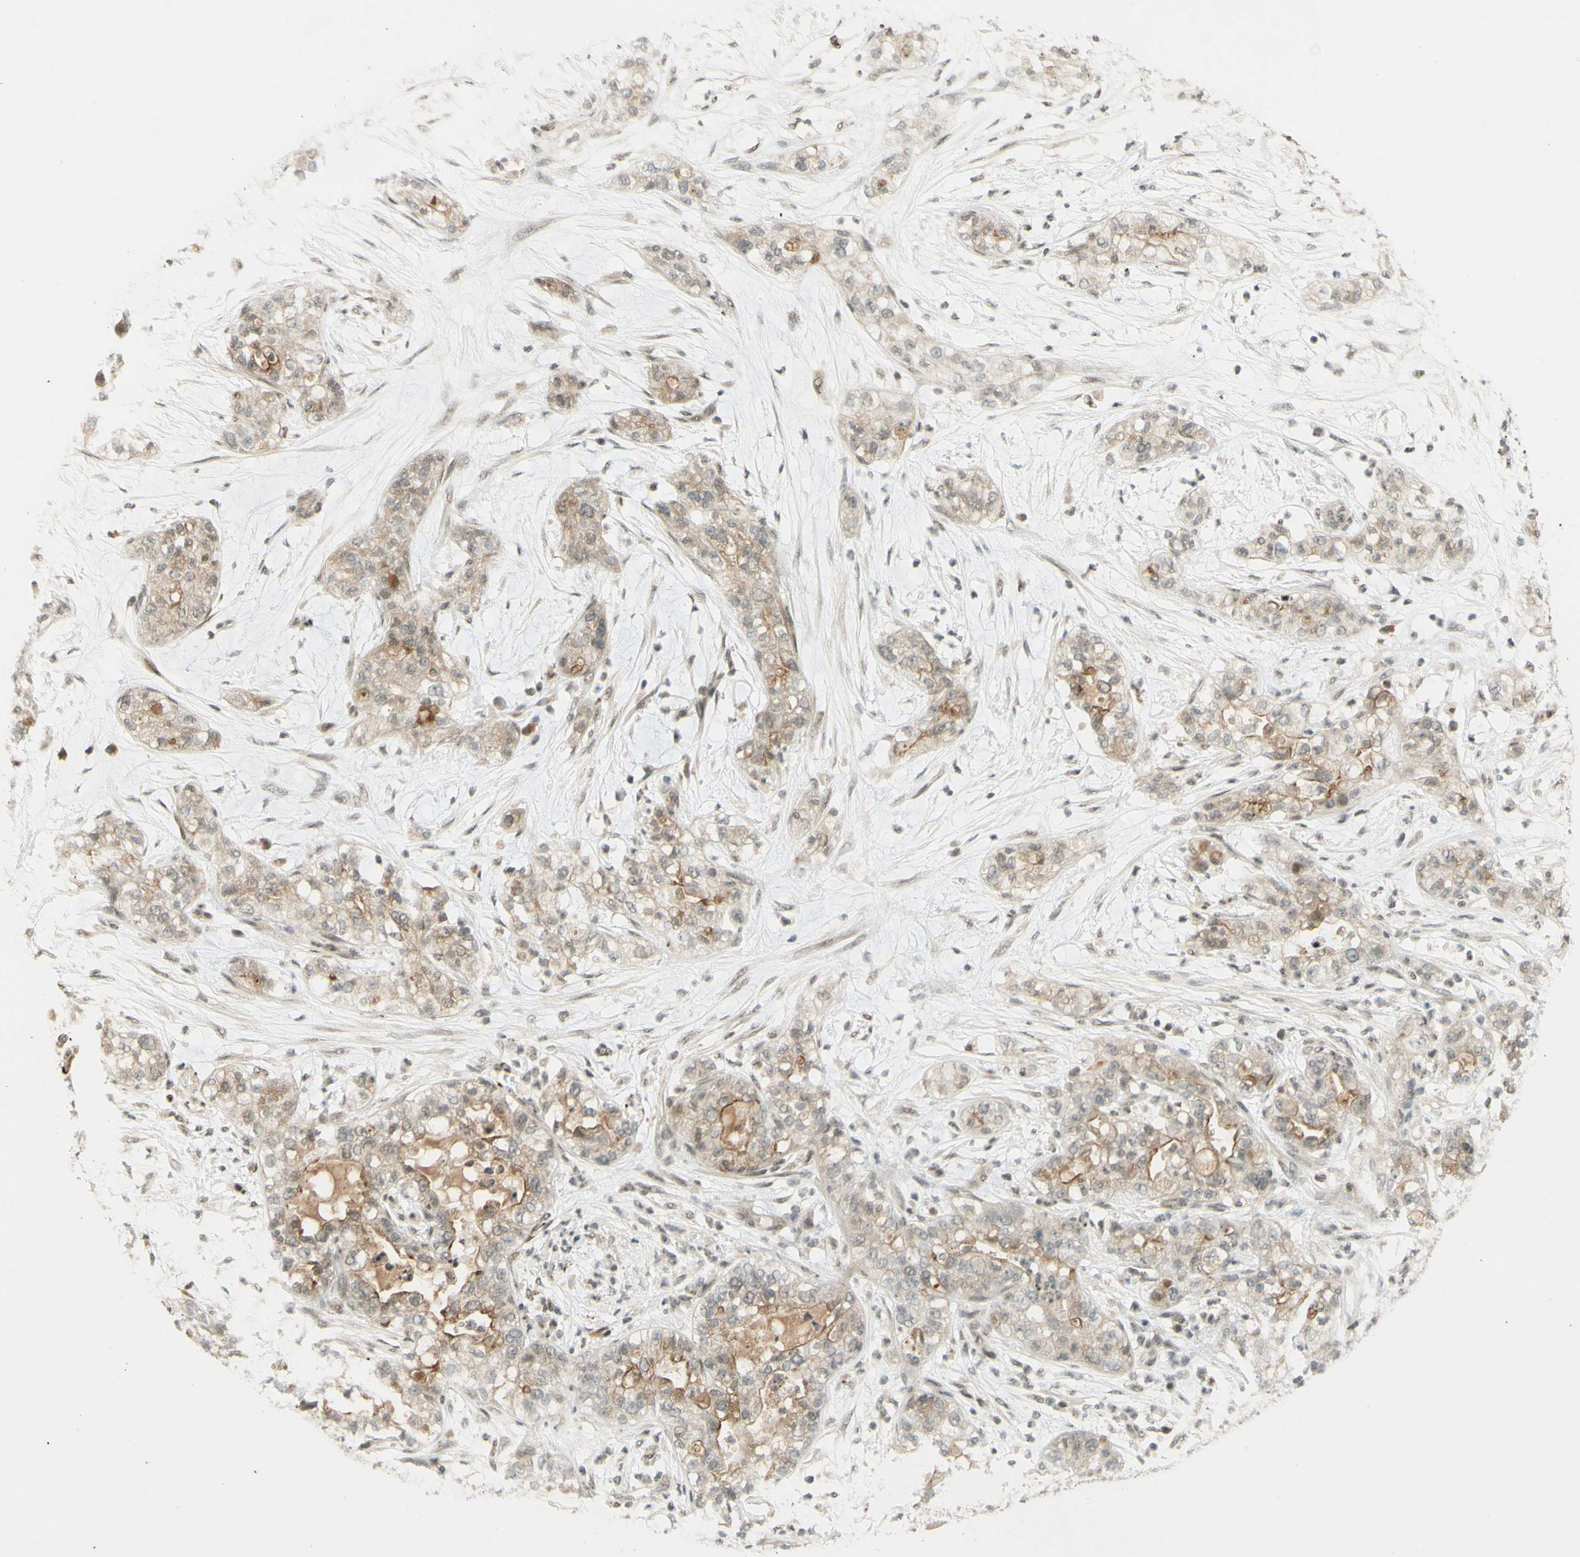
{"staining": {"intensity": "weak", "quantity": "<25%", "location": "cytoplasmic/membranous"}, "tissue": "pancreatic cancer", "cell_type": "Tumor cells", "image_type": "cancer", "snomed": [{"axis": "morphology", "description": "Adenocarcinoma, NOS"}, {"axis": "topography", "description": "Pancreas"}], "caption": "High power microscopy histopathology image of an immunohistochemistry (IHC) image of adenocarcinoma (pancreatic), revealing no significant staining in tumor cells. (DAB (3,3'-diaminobenzidine) immunohistochemistry (IHC) visualized using brightfield microscopy, high magnification).", "gene": "SMARCB1", "patient": {"sex": "female", "age": 78}}